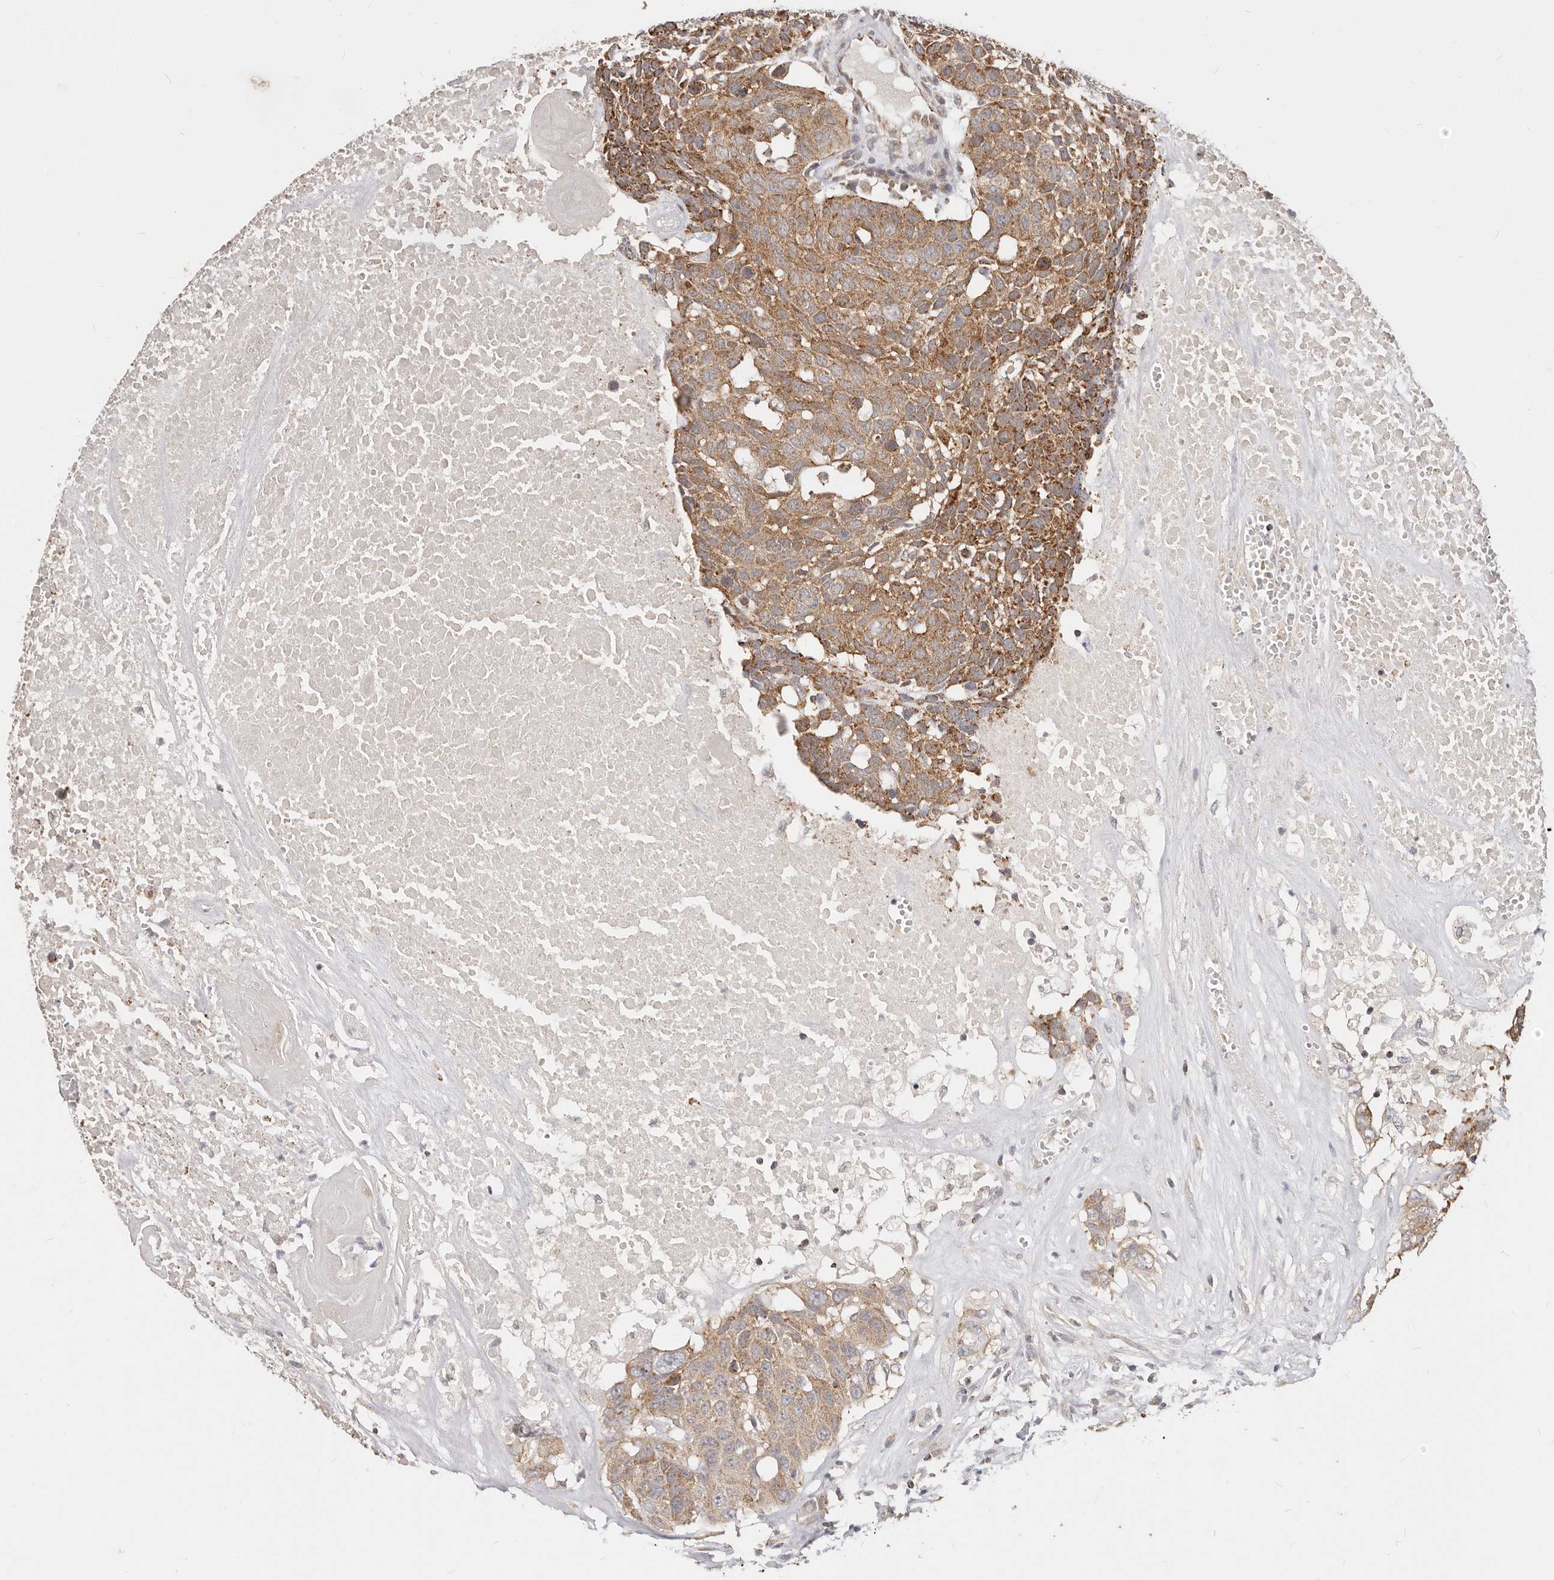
{"staining": {"intensity": "moderate", "quantity": ">75%", "location": "cytoplasmic/membranous"}, "tissue": "head and neck cancer", "cell_type": "Tumor cells", "image_type": "cancer", "snomed": [{"axis": "morphology", "description": "Squamous cell carcinoma, NOS"}, {"axis": "topography", "description": "Head-Neck"}], "caption": "Head and neck squamous cell carcinoma stained with immunohistochemistry displays moderate cytoplasmic/membranous positivity in about >75% of tumor cells.", "gene": "USP49", "patient": {"sex": "male", "age": 66}}